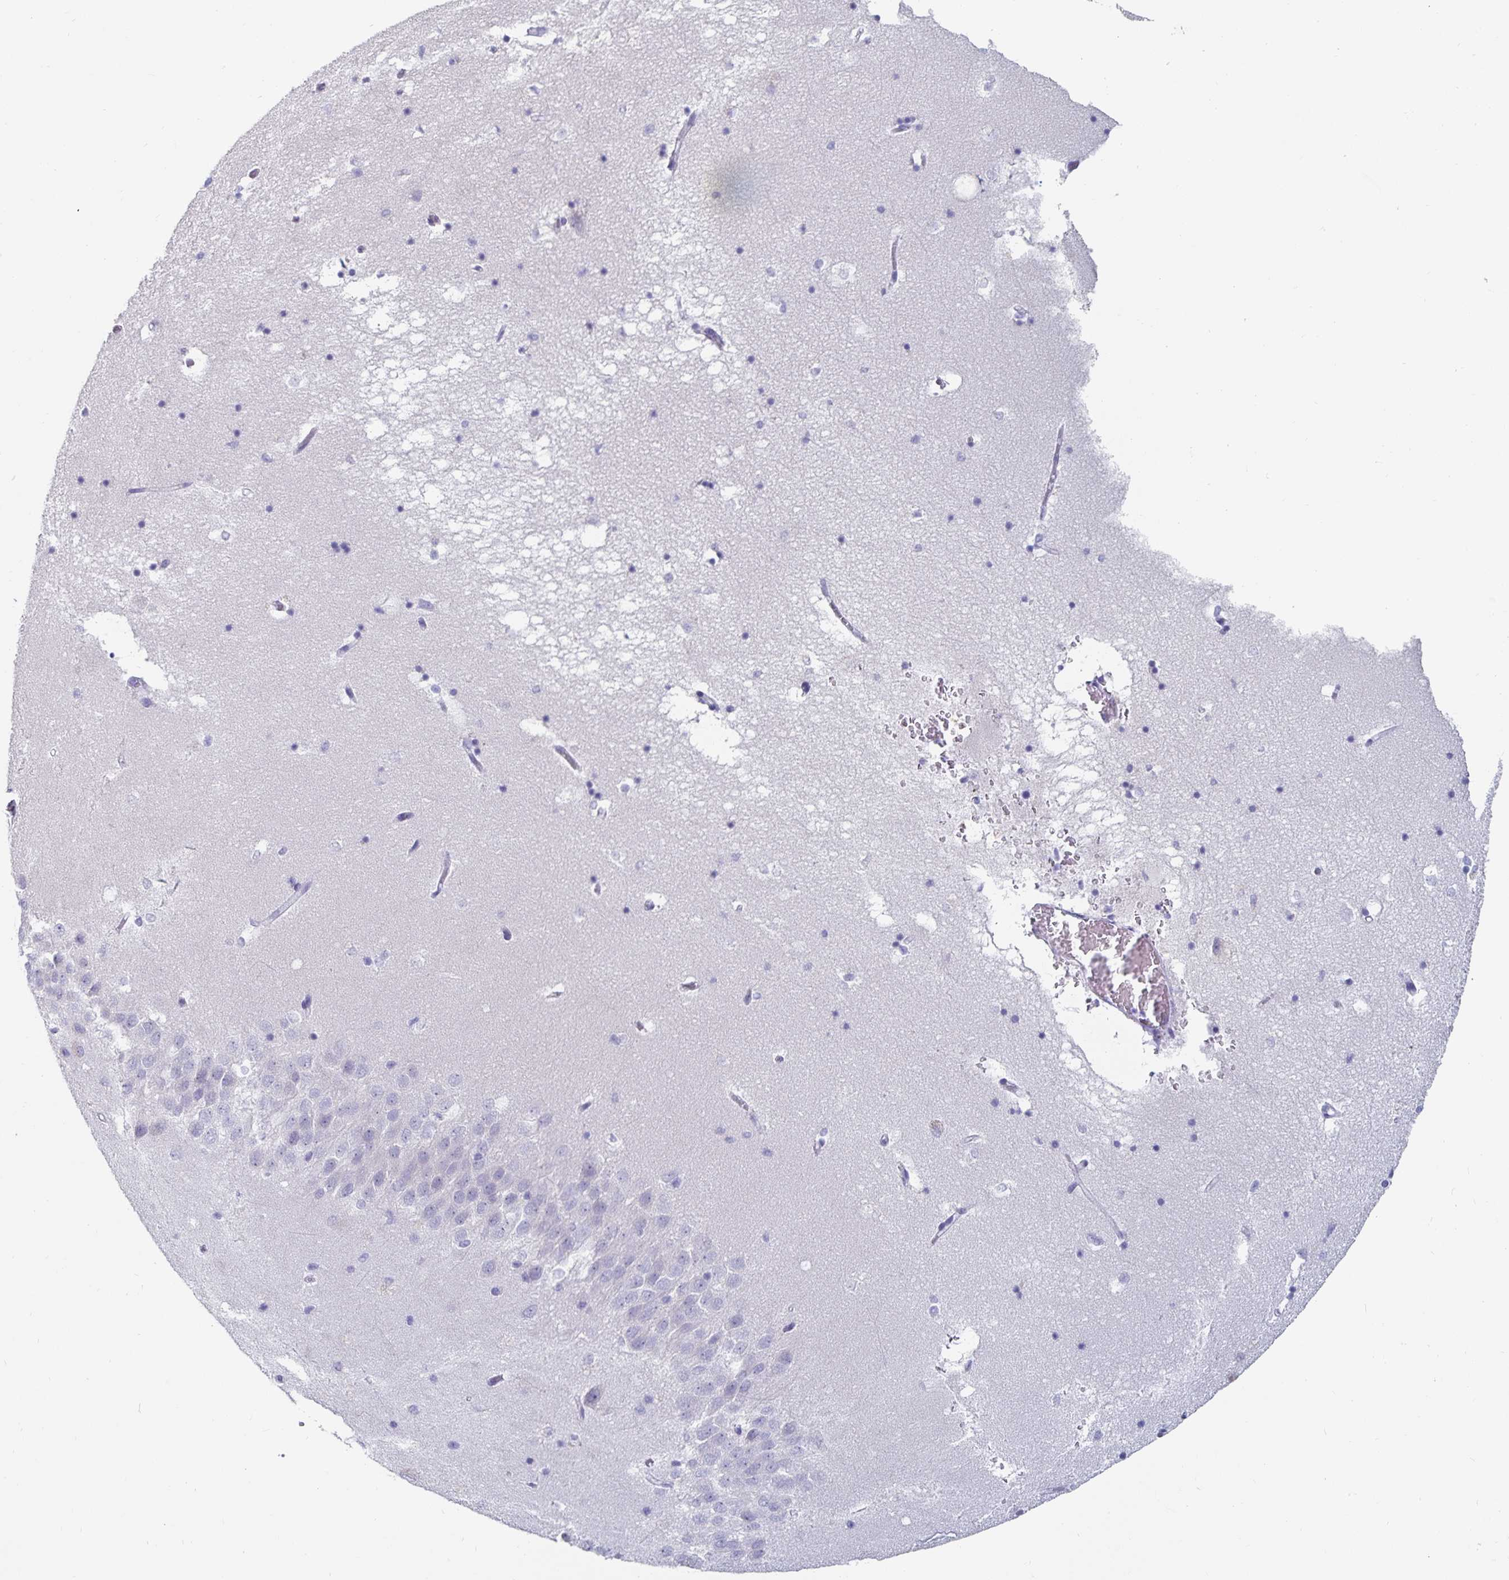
{"staining": {"intensity": "negative", "quantity": "none", "location": "none"}, "tissue": "hippocampus", "cell_type": "Glial cells", "image_type": "normal", "snomed": [{"axis": "morphology", "description": "Normal tissue, NOS"}, {"axis": "topography", "description": "Hippocampus"}], "caption": "Micrograph shows no significant protein staining in glial cells of normal hippocampus. The staining is performed using DAB (3,3'-diaminobenzidine) brown chromogen with nuclei counter-stained in using hematoxylin.", "gene": "CFAP69", "patient": {"sex": "male", "age": 58}}